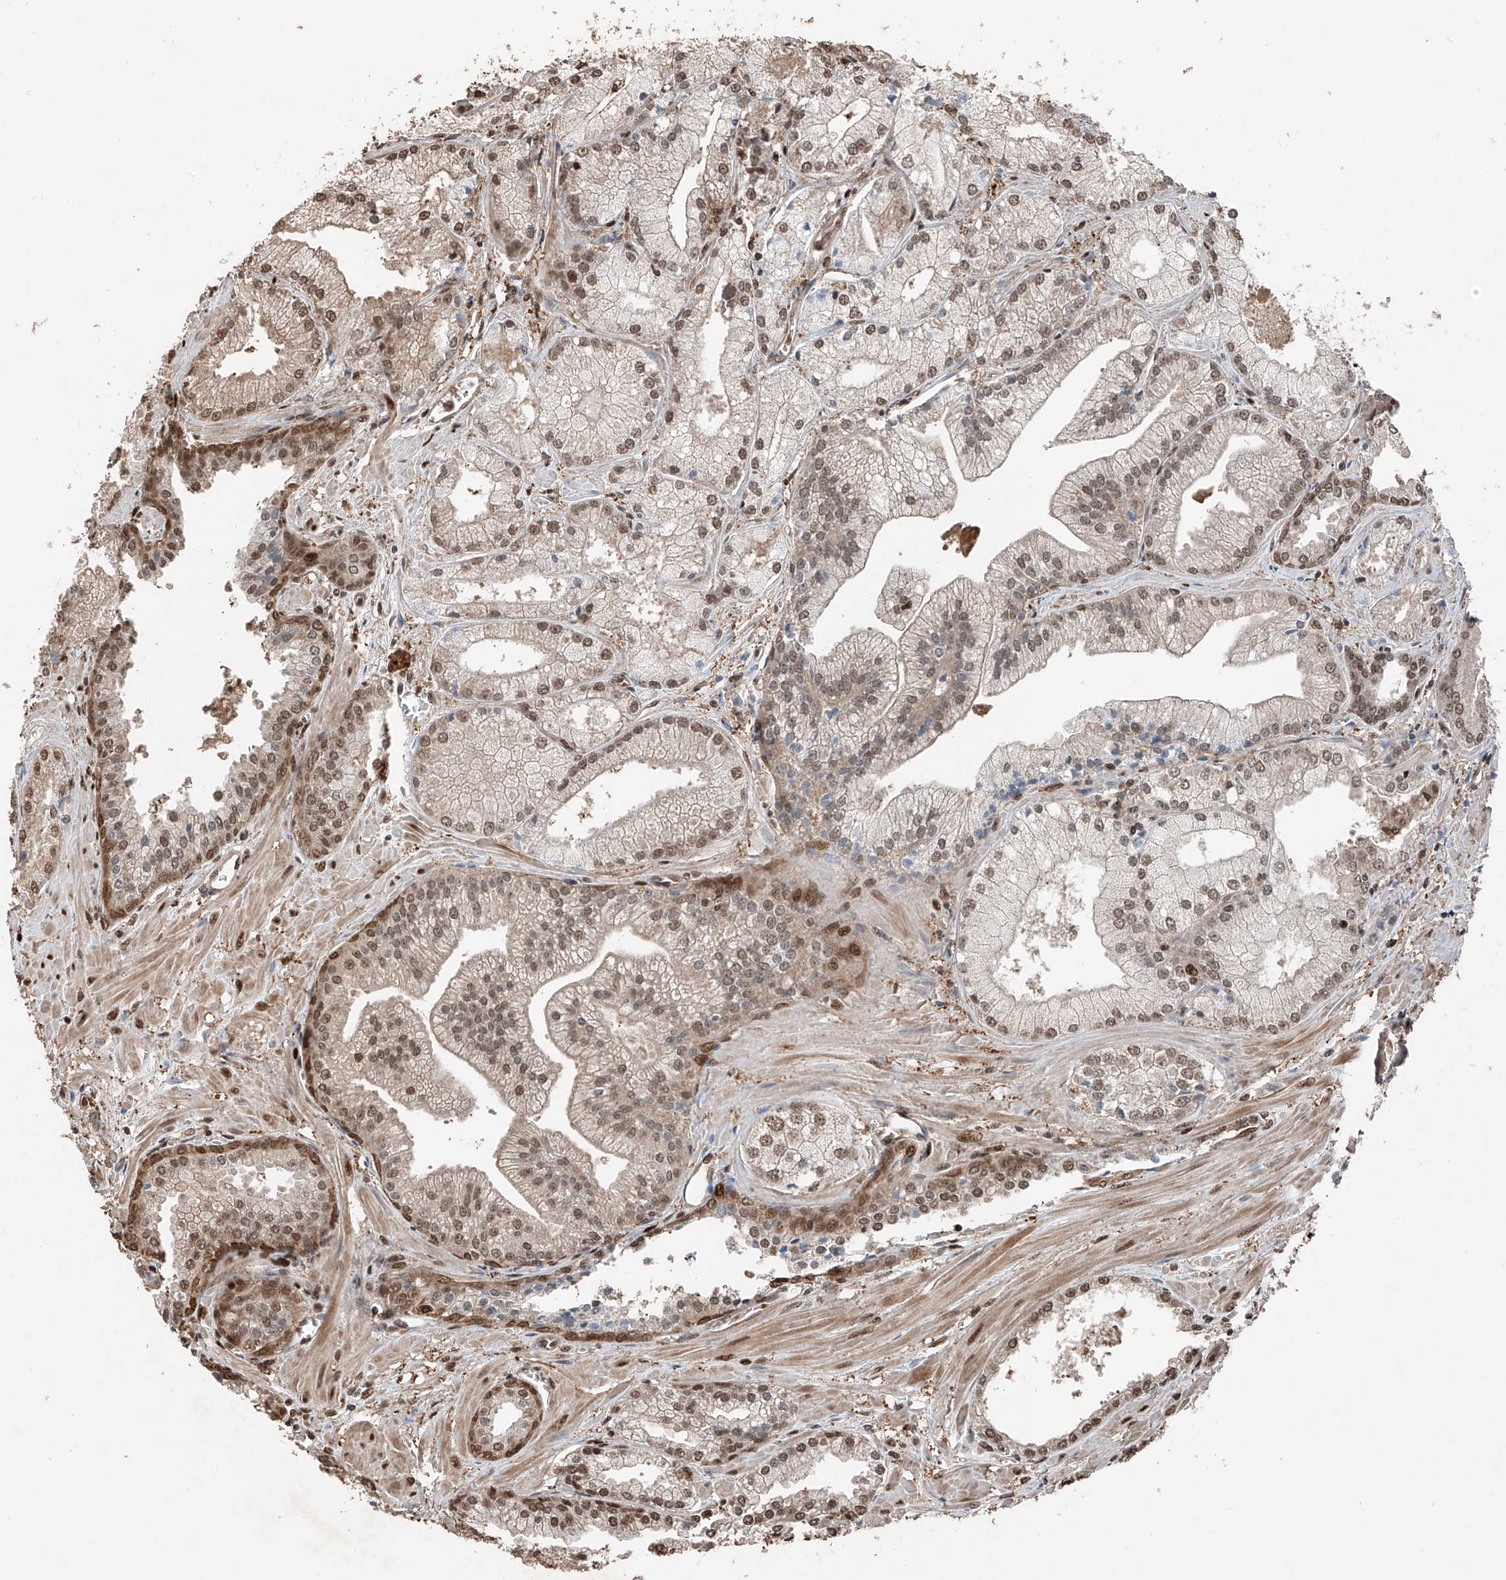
{"staining": {"intensity": "moderate", "quantity": ">75%", "location": "nuclear"}, "tissue": "prostate cancer", "cell_type": "Tumor cells", "image_type": "cancer", "snomed": [{"axis": "morphology", "description": "Adenocarcinoma, Low grade"}, {"axis": "topography", "description": "Prostate"}], "caption": "Human adenocarcinoma (low-grade) (prostate) stained with a brown dye demonstrates moderate nuclear positive positivity in approximately >75% of tumor cells.", "gene": "RMND1", "patient": {"sex": "male", "age": 67}}